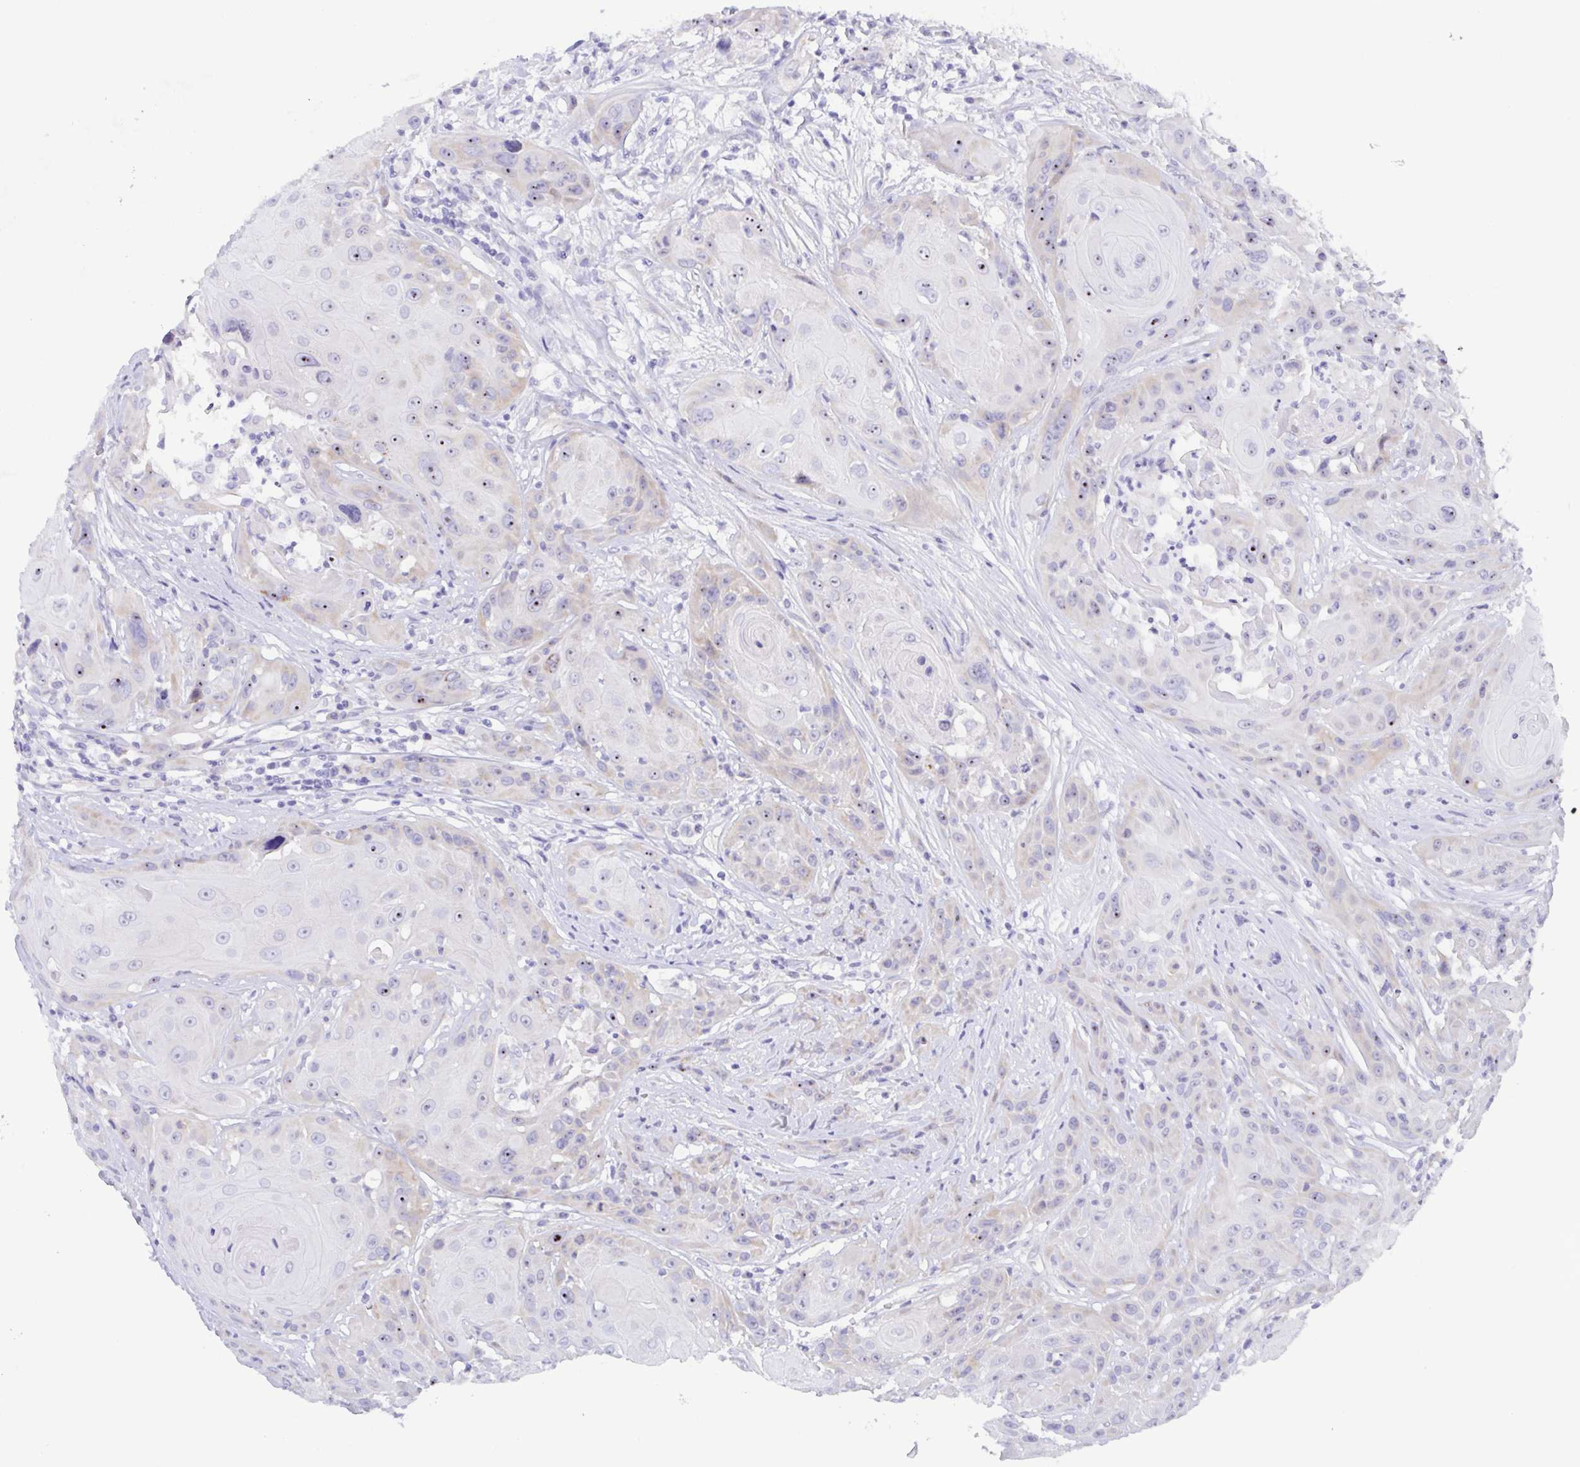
{"staining": {"intensity": "weak", "quantity": "<25%", "location": "cytoplasmic/membranous"}, "tissue": "head and neck cancer", "cell_type": "Tumor cells", "image_type": "cancer", "snomed": [{"axis": "morphology", "description": "Squamous cell carcinoma, NOS"}, {"axis": "topography", "description": "Skin"}, {"axis": "topography", "description": "Head-Neck"}], "caption": "There is no significant positivity in tumor cells of head and neck cancer (squamous cell carcinoma). (Brightfield microscopy of DAB immunohistochemistry (IHC) at high magnification).", "gene": "MUCL3", "patient": {"sex": "male", "age": 80}}